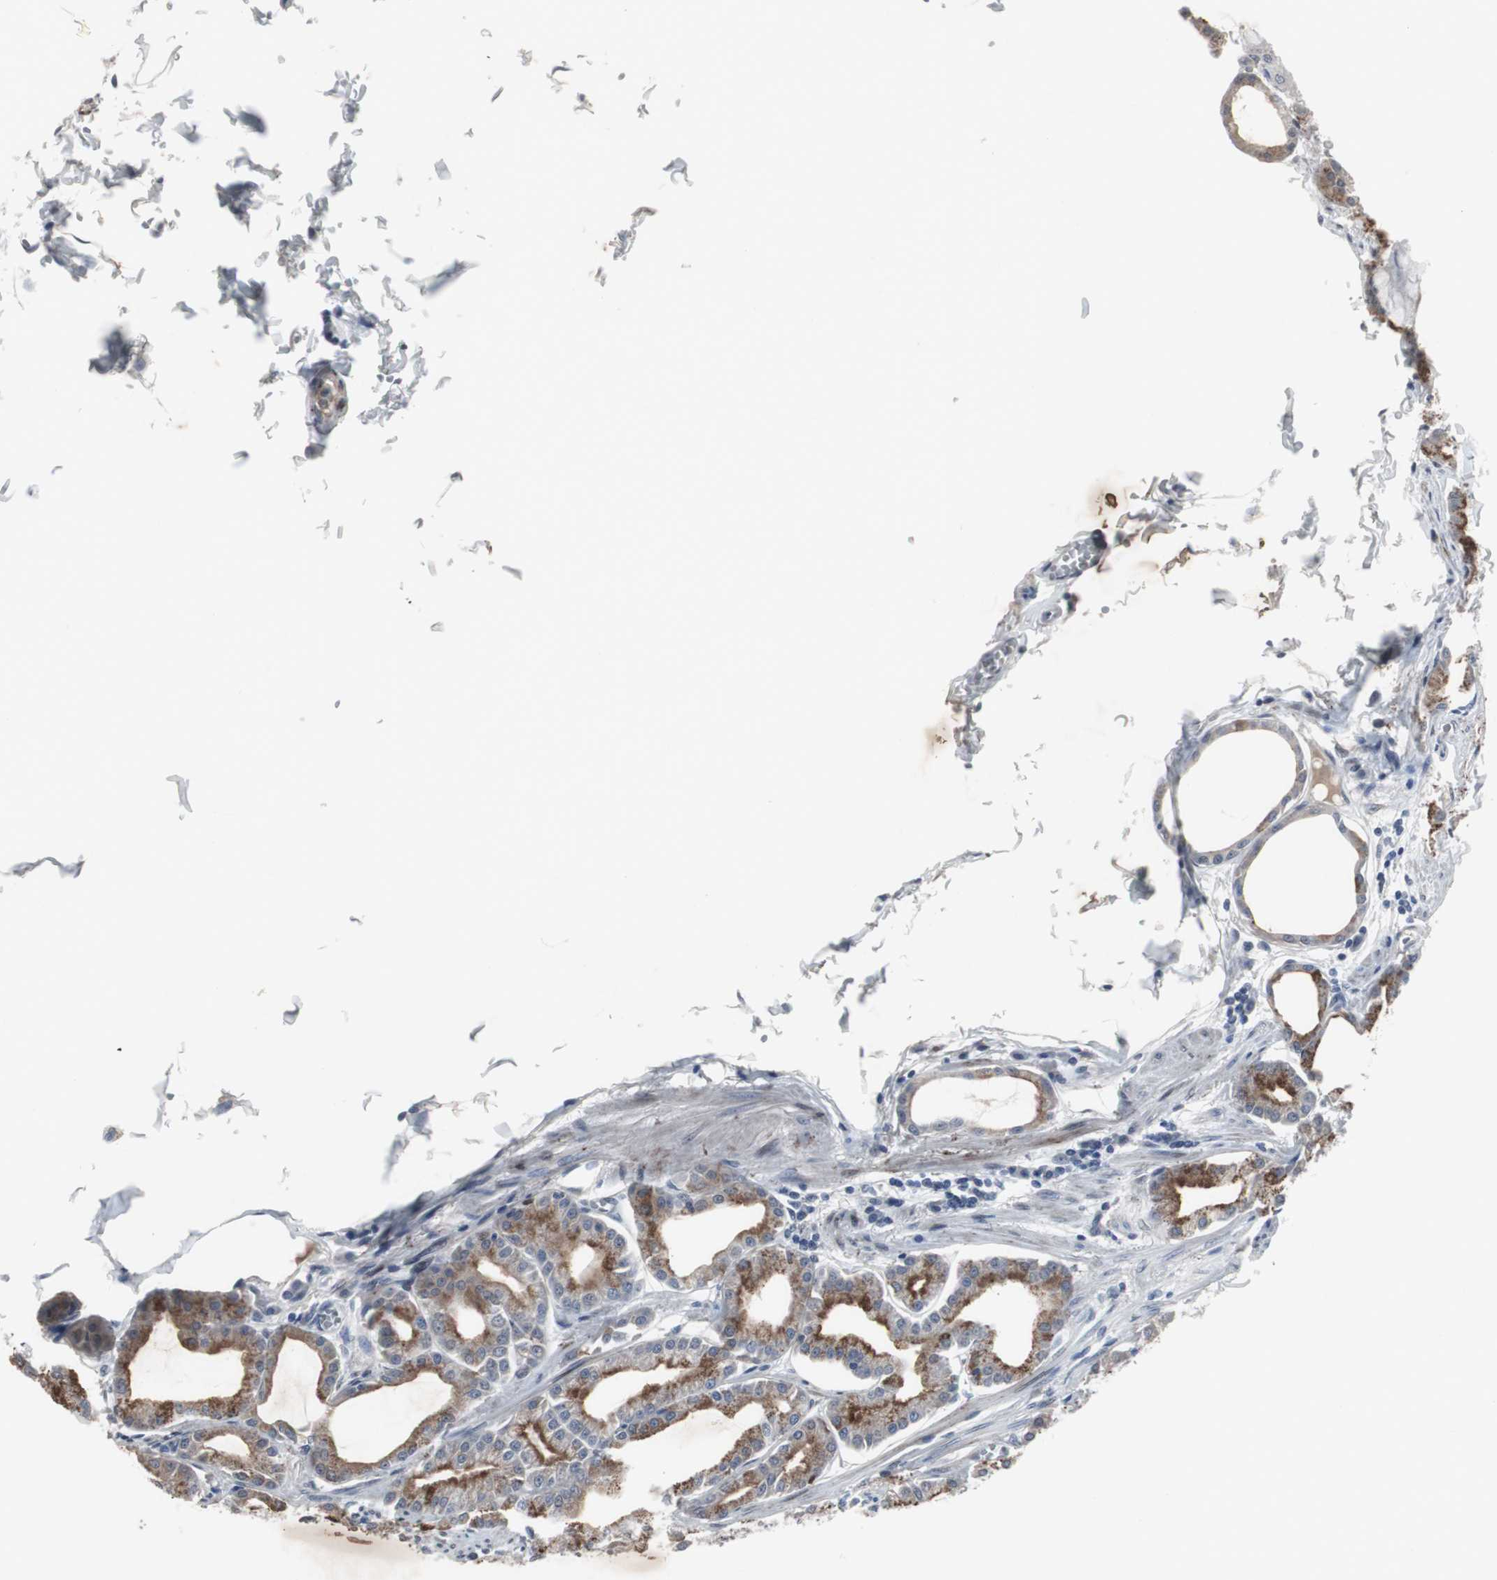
{"staining": {"intensity": "strong", "quantity": ">75%", "location": "cytoplasmic/membranous,nuclear"}, "tissue": "stomach", "cell_type": "Glandular cells", "image_type": "normal", "snomed": [{"axis": "morphology", "description": "Normal tissue, NOS"}, {"axis": "topography", "description": "Stomach, lower"}], "caption": "Immunohistochemistry photomicrograph of benign human stomach stained for a protein (brown), which shows high levels of strong cytoplasmic/membranous,nuclear positivity in about >75% of glandular cells.", "gene": "FOXP4", "patient": {"sex": "male", "age": 71}}